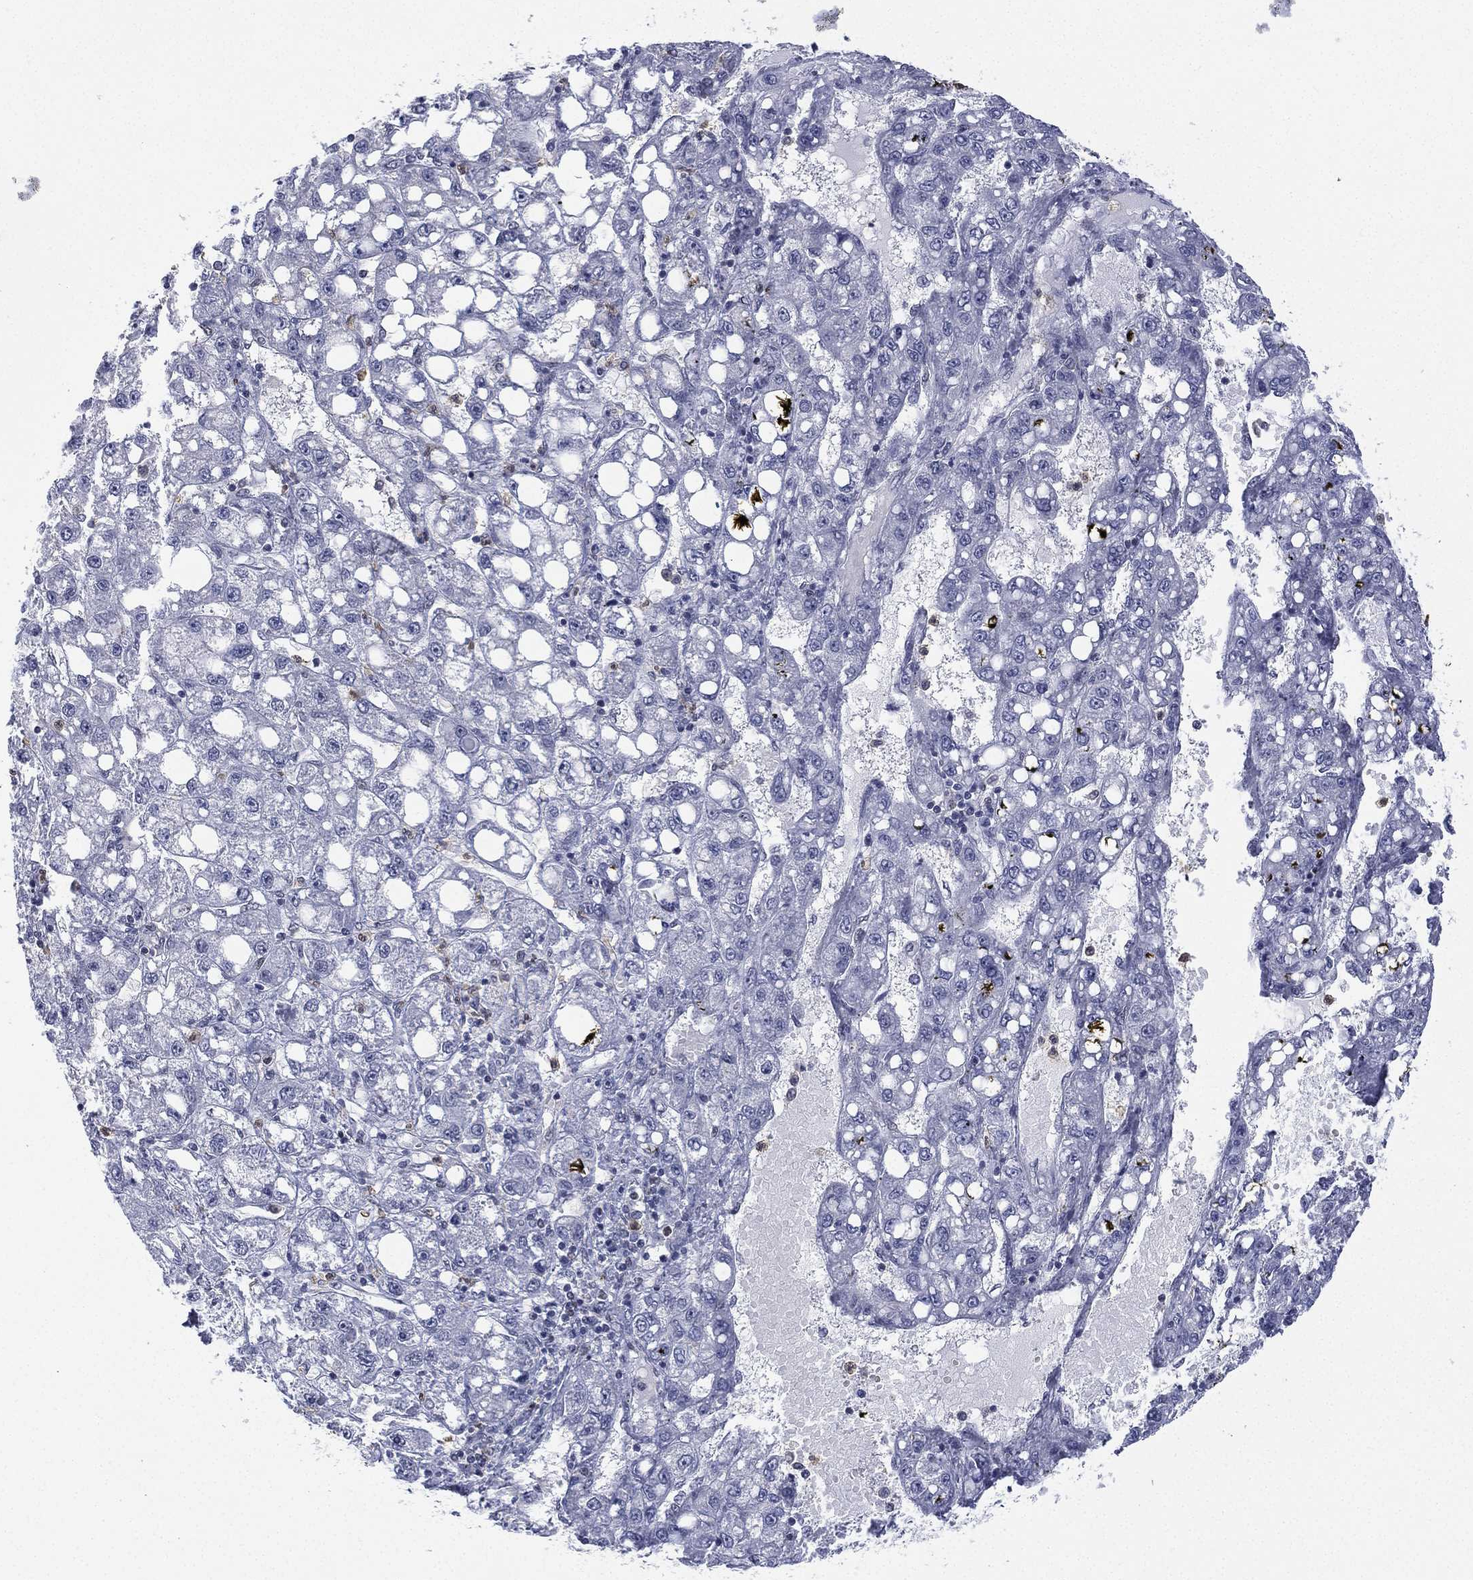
{"staining": {"intensity": "negative", "quantity": "none", "location": "none"}, "tissue": "liver cancer", "cell_type": "Tumor cells", "image_type": "cancer", "snomed": [{"axis": "morphology", "description": "Carcinoma, Hepatocellular, NOS"}, {"axis": "topography", "description": "Liver"}], "caption": "Histopathology image shows no protein staining in tumor cells of liver hepatocellular carcinoma tissue.", "gene": "ZNF711", "patient": {"sex": "female", "age": 65}}